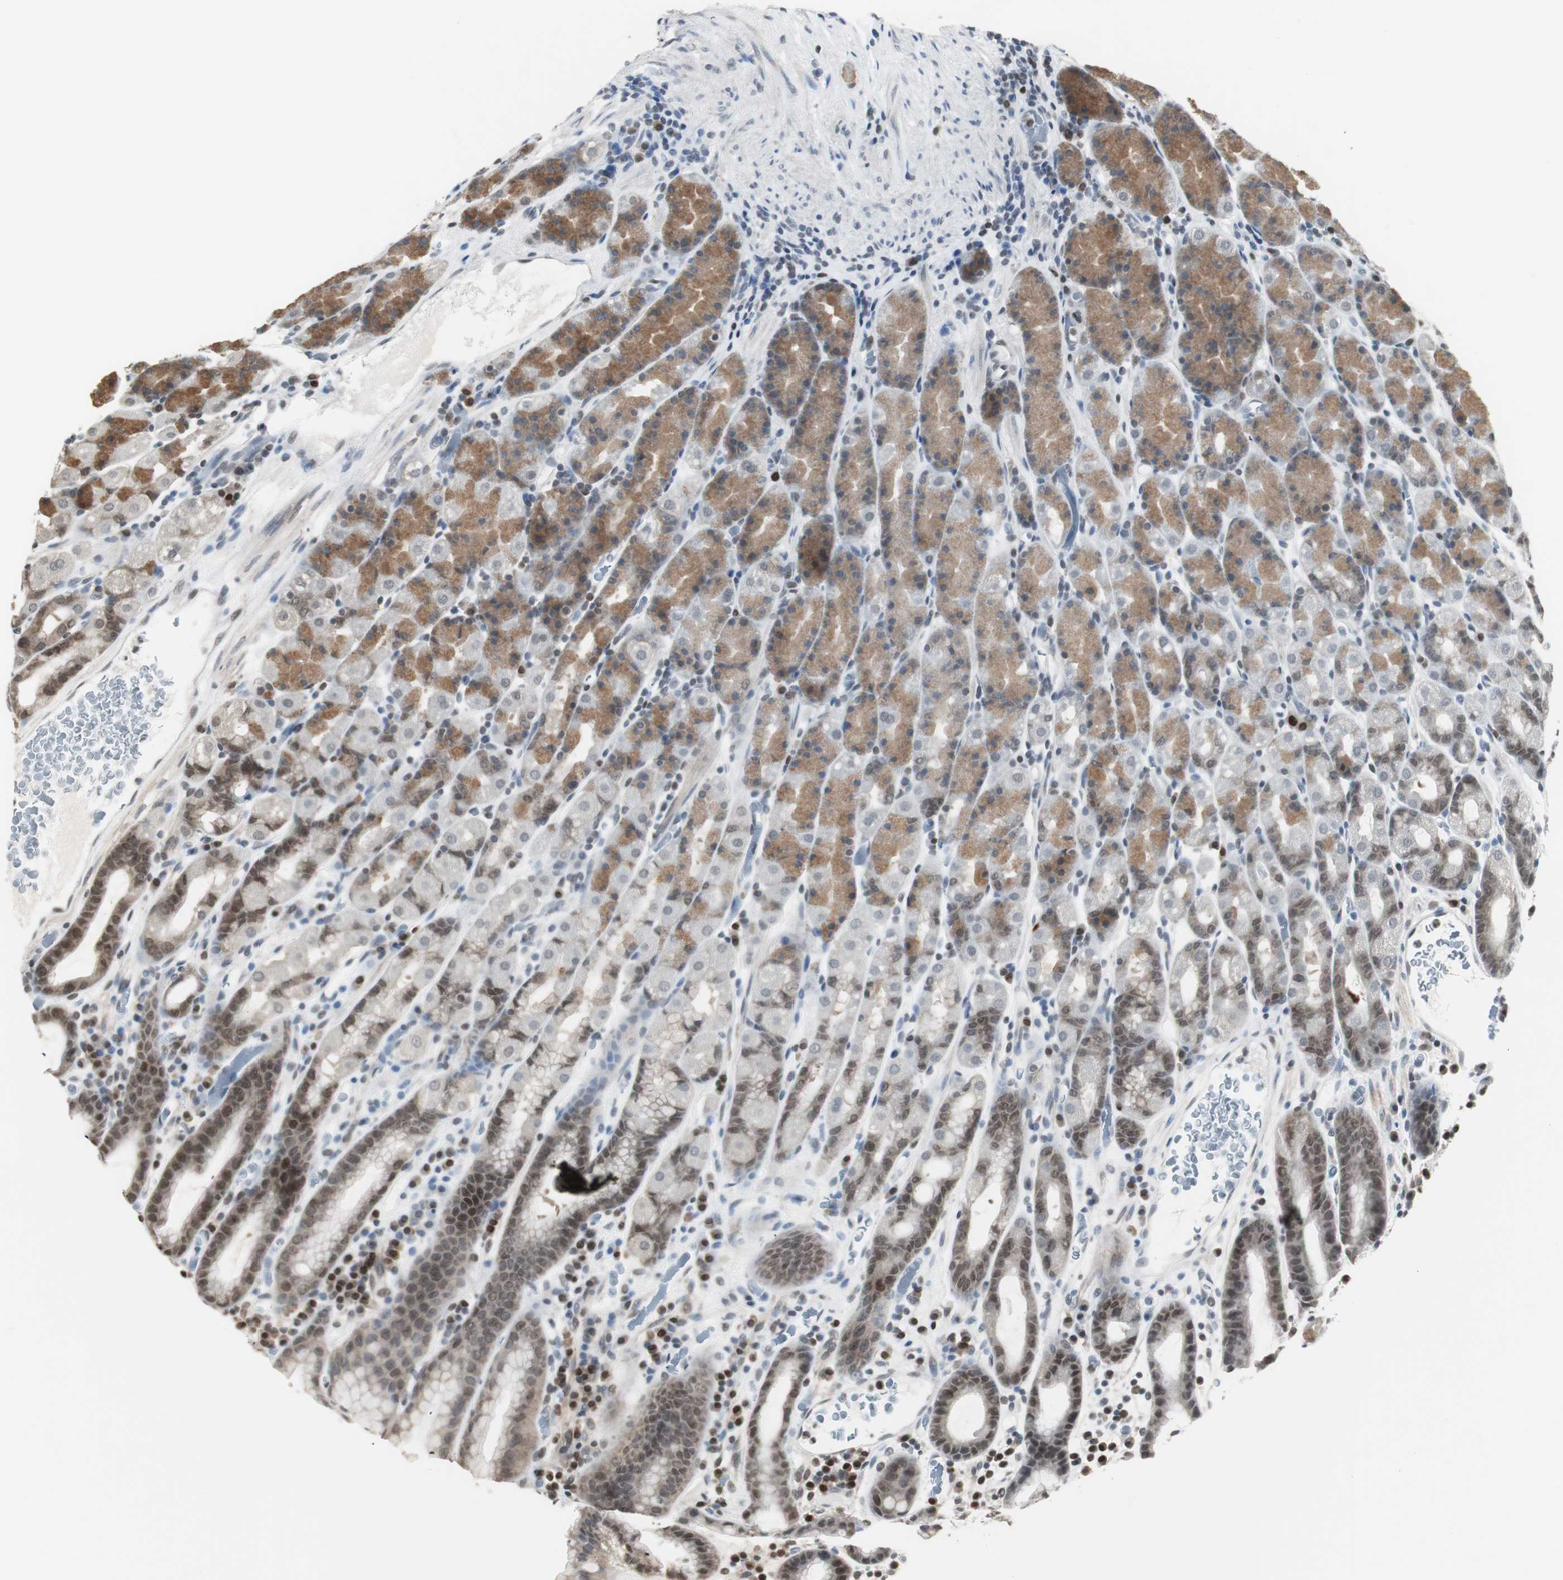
{"staining": {"intensity": "moderate", "quantity": "25%-75%", "location": "cytoplasmic/membranous,nuclear"}, "tissue": "stomach", "cell_type": "Glandular cells", "image_type": "normal", "snomed": [{"axis": "morphology", "description": "Normal tissue, NOS"}, {"axis": "topography", "description": "Stomach, upper"}], "caption": "About 25%-75% of glandular cells in normal human stomach reveal moderate cytoplasmic/membranous,nuclear protein positivity as visualized by brown immunohistochemical staining.", "gene": "MPG", "patient": {"sex": "male", "age": 68}}